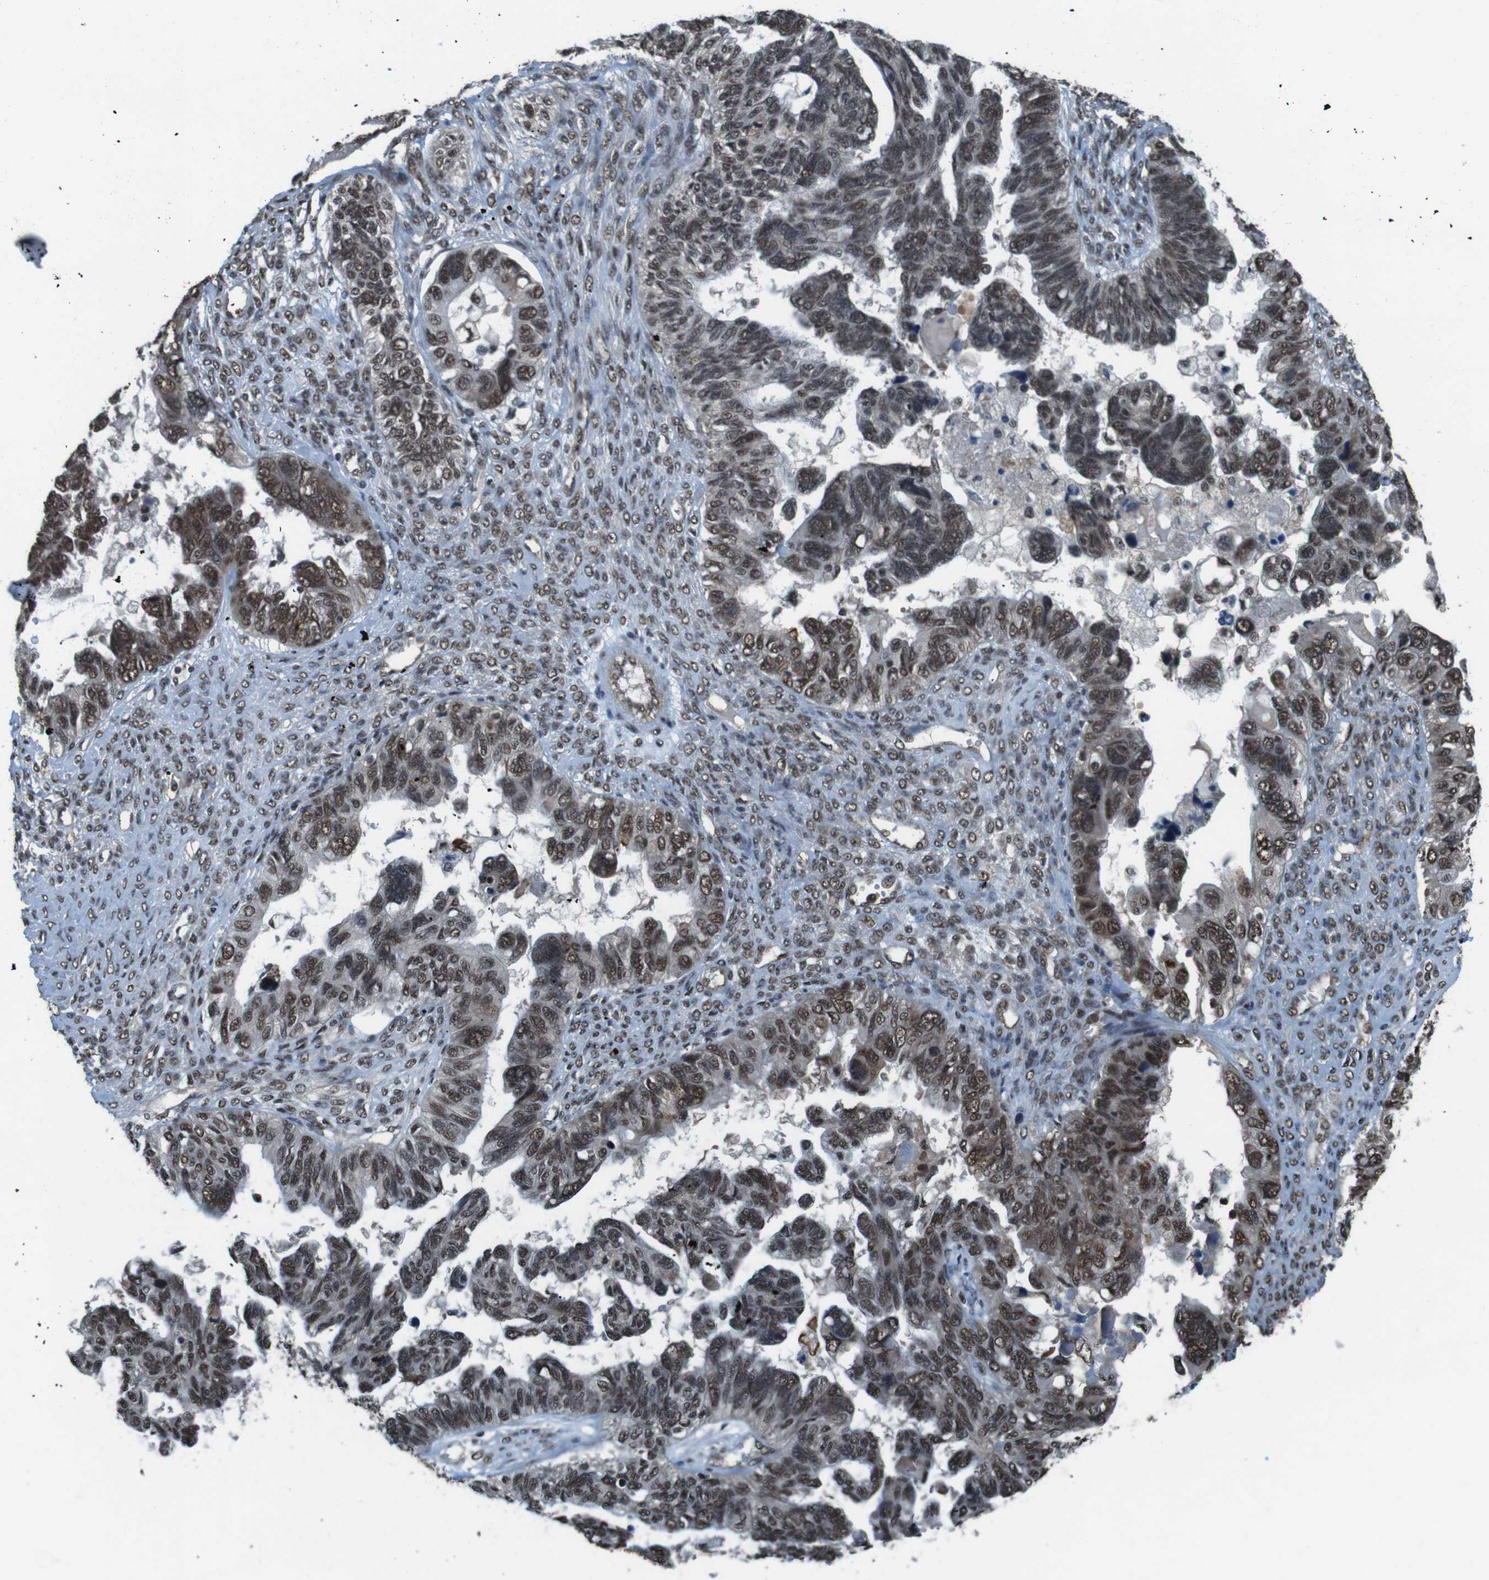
{"staining": {"intensity": "moderate", "quantity": ">75%", "location": "nuclear"}, "tissue": "ovarian cancer", "cell_type": "Tumor cells", "image_type": "cancer", "snomed": [{"axis": "morphology", "description": "Cystadenocarcinoma, serous, NOS"}, {"axis": "topography", "description": "Ovary"}], "caption": "The immunohistochemical stain shows moderate nuclear expression in tumor cells of ovarian cancer (serous cystadenocarcinoma) tissue.", "gene": "NR4A2", "patient": {"sex": "female", "age": 79}}